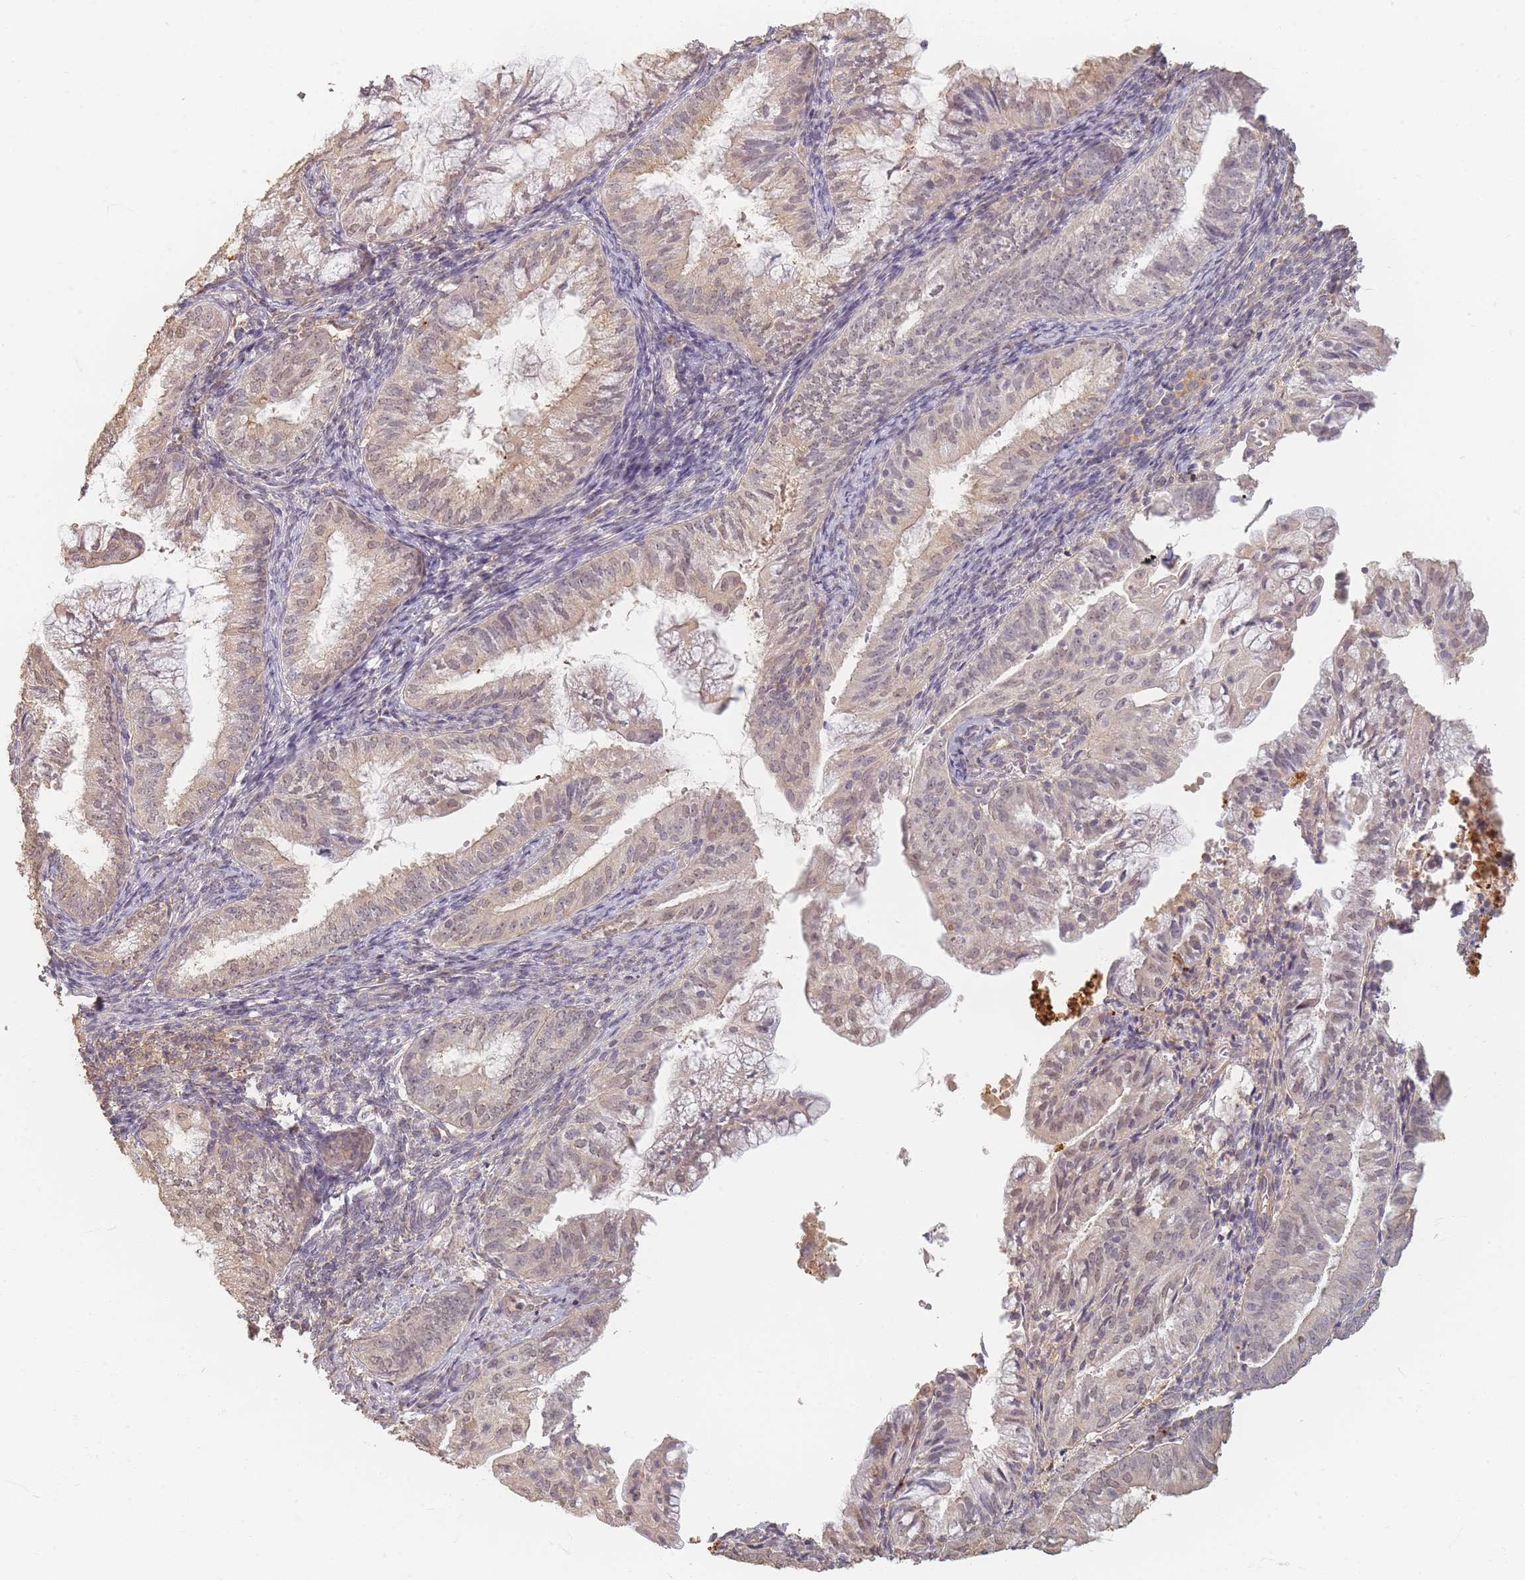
{"staining": {"intensity": "weak", "quantity": "25%-75%", "location": "cytoplasmic/membranous,nuclear"}, "tissue": "endometrial cancer", "cell_type": "Tumor cells", "image_type": "cancer", "snomed": [{"axis": "morphology", "description": "Adenocarcinoma, NOS"}, {"axis": "topography", "description": "Endometrium"}], "caption": "A high-resolution histopathology image shows IHC staining of adenocarcinoma (endometrial), which reveals weak cytoplasmic/membranous and nuclear expression in about 25%-75% of tumor cells. The staining was performed using DAB to visualize the protein expression in brown, while the nuclei were stained in blue with hematoxylin (Magnification: 20x).", "gene": "RFTN1", "patient": {"sex": "female", "age": 55}}